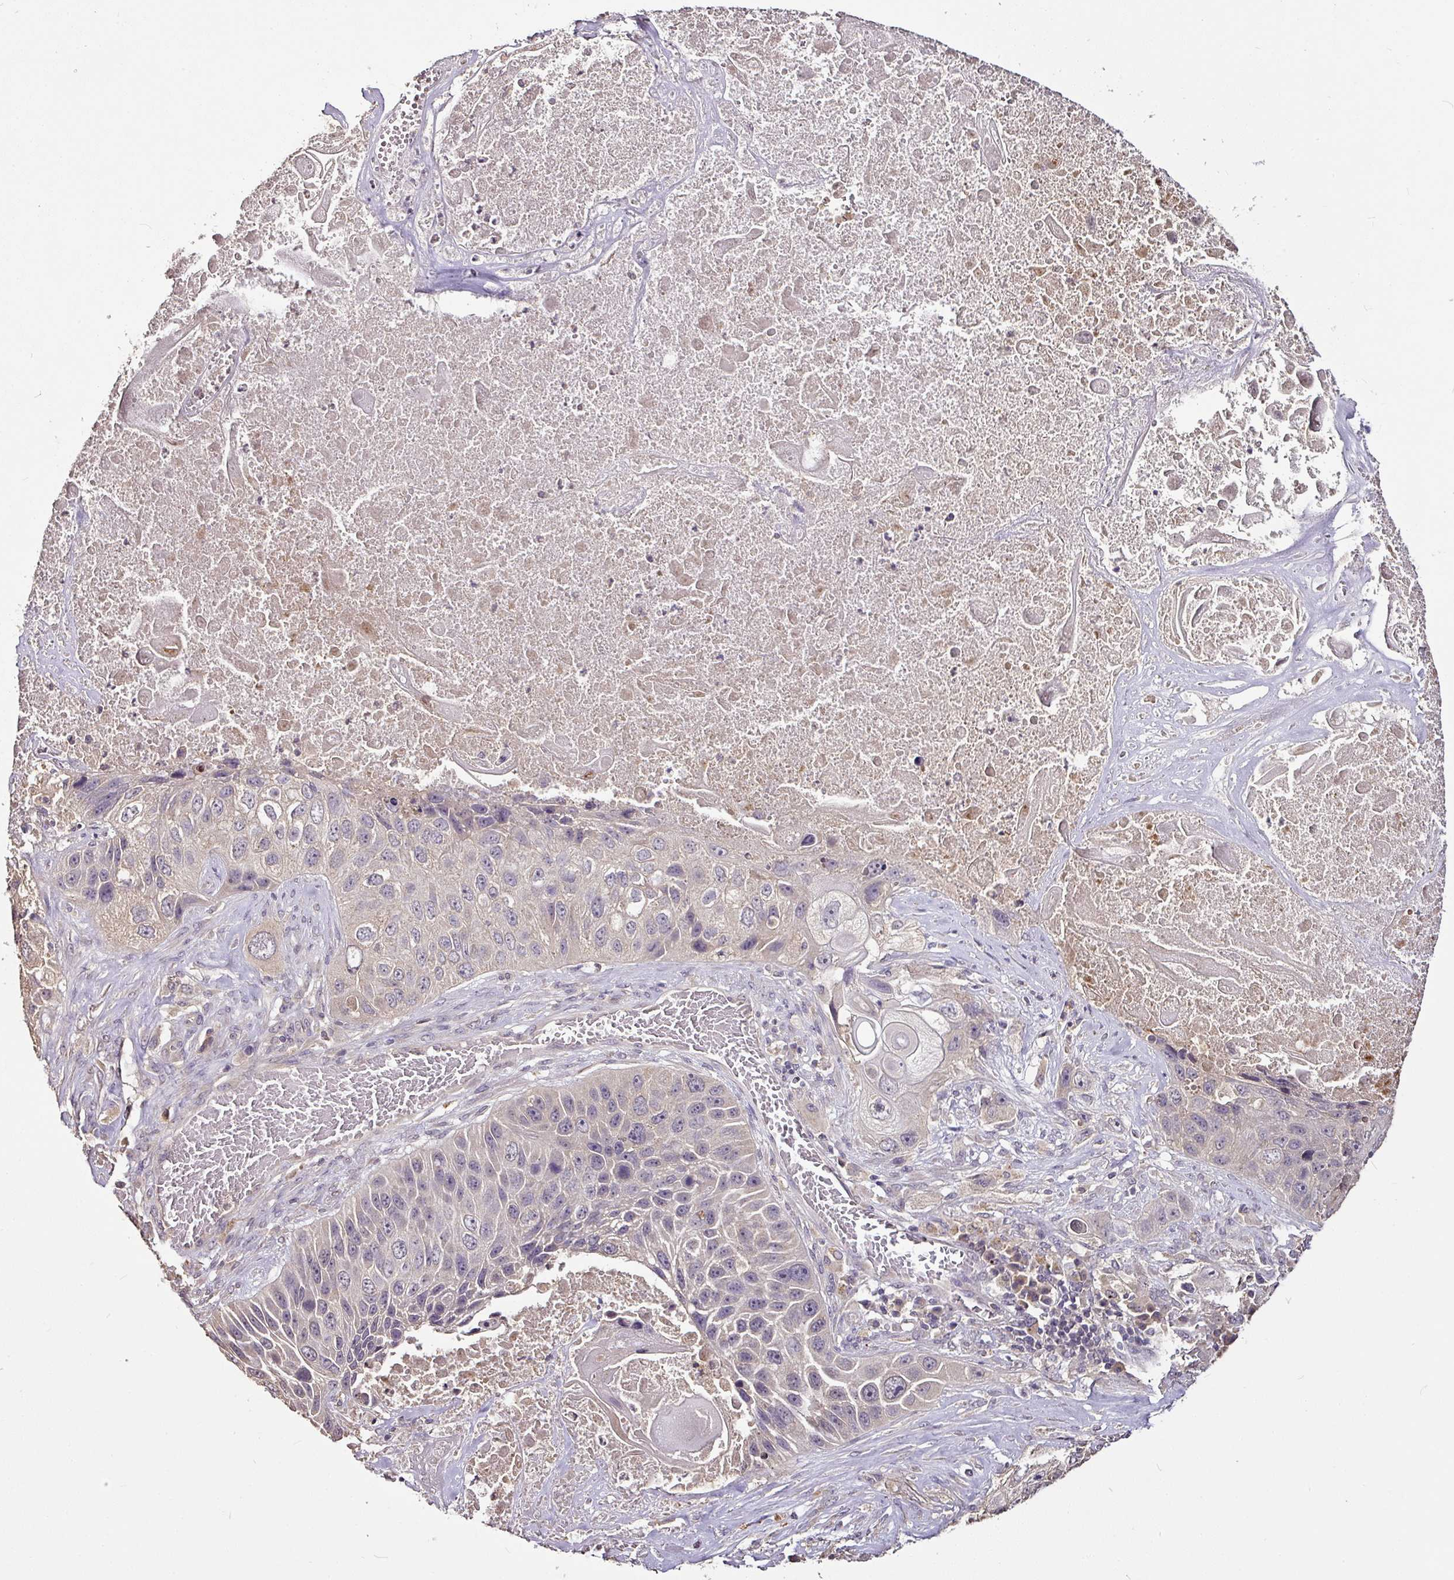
{"staining": {"intensity": "negative", "quantity": "none", "location": "none"}, "tissue": "lung cancer", "cell_type": "Tumor cells", "image_type": "cancer", "snomed": [{"axis": "morphology", "description": "Squamous cell carcinoma, NOS"}, {"axis": "topography", "description": "Lung"}], "caption": "IHC micrograph of neoplastic tissue: human squamous cell carcinoma (lung) stained with DAB (3,3'-diaminobenzidine) shows no significant protein expression in tumor cells.", "gene": "RPL38", "patient": {"sex": "male", "age": 61}}